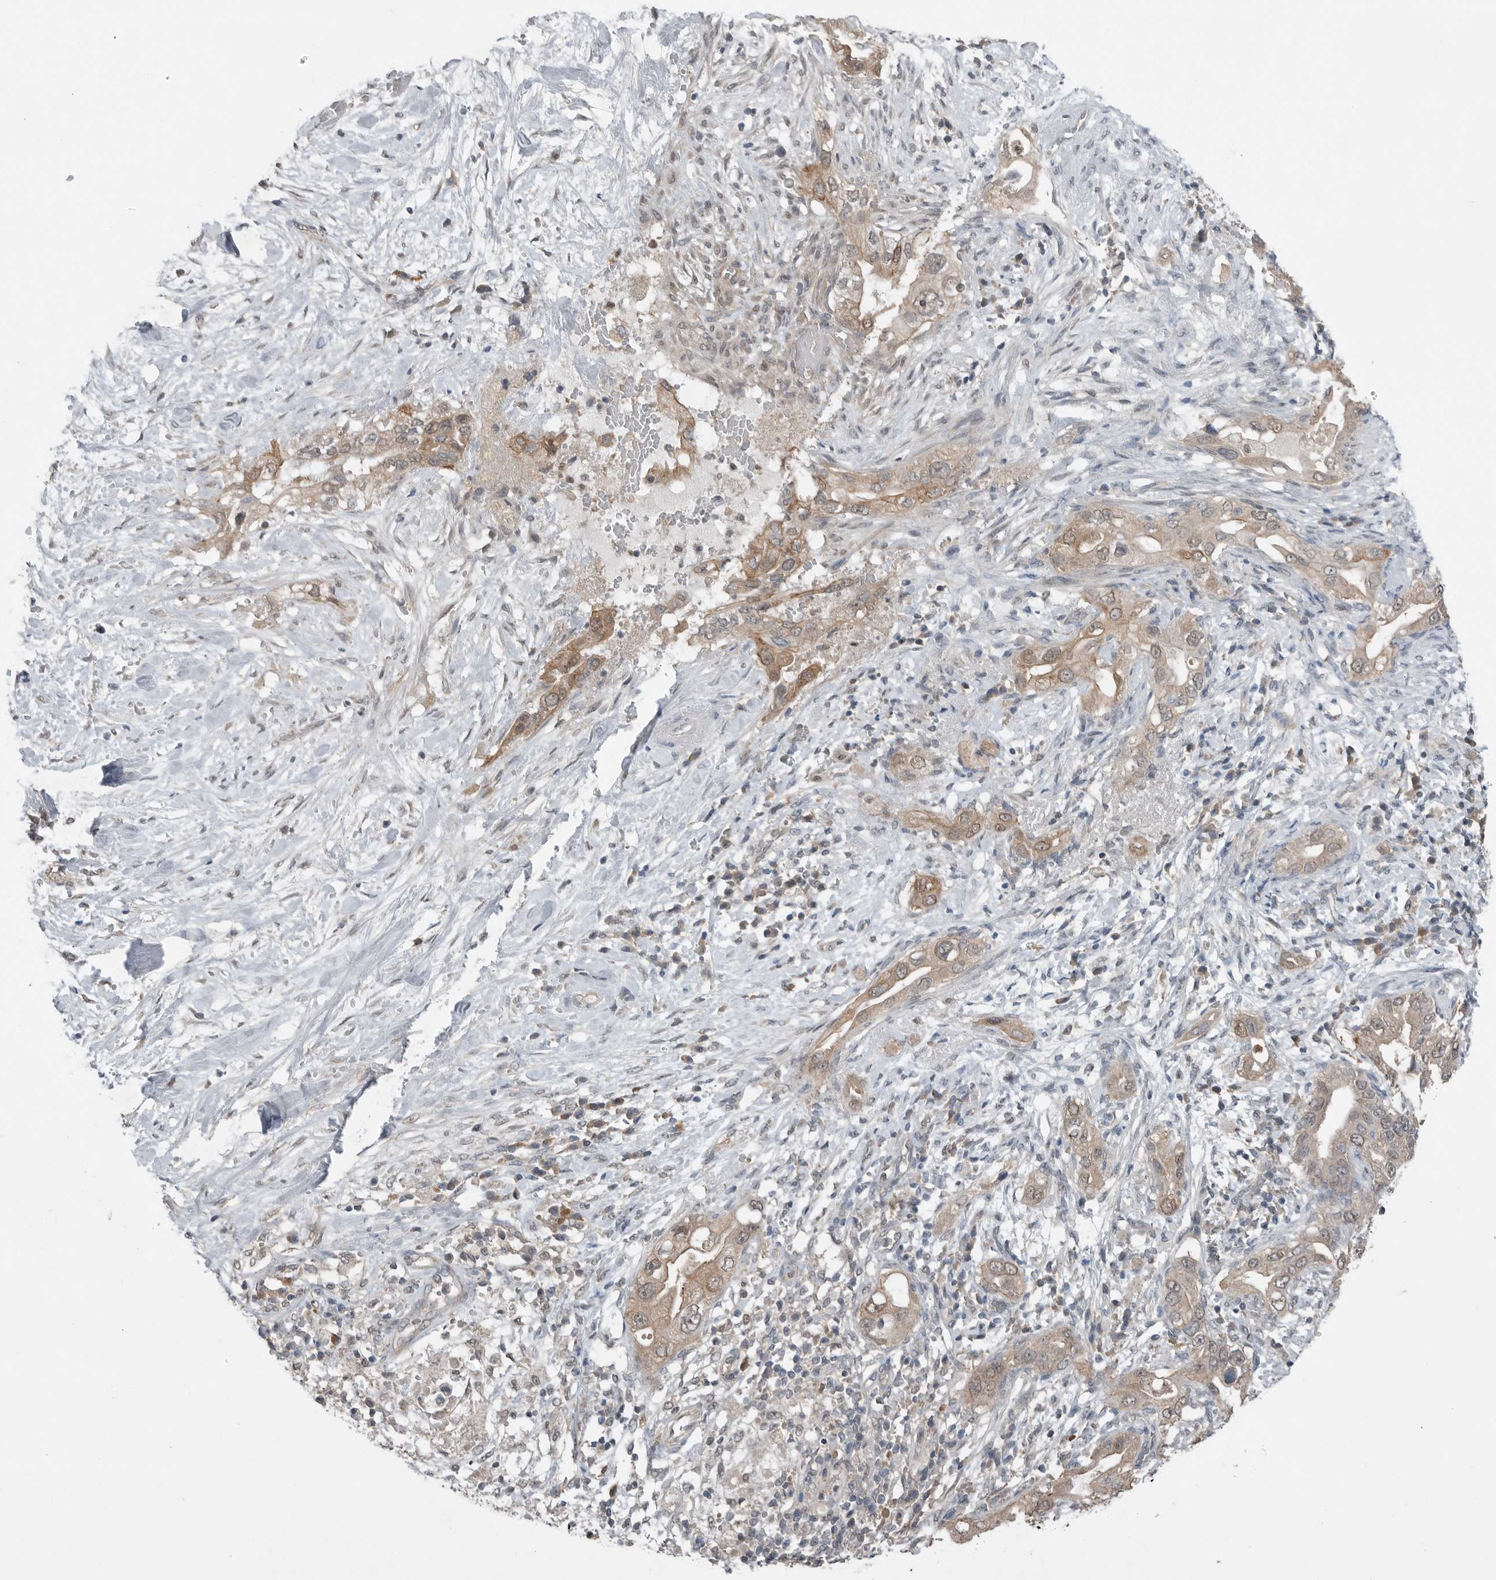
{"staining": {"intensity": "weak", "quantity": ">75%", "location": "cytoplasmic/membranous,nuclear"}, "tissue": "pancreatic cancer", "cell_type": "Tumor cells", "image_type": "cancer", "snomed": [{"axis": "morphology", "description": "Inflammation, NOS"}, {"axis": "morphology", "description": "Adenocarcinoma, NOS"}, {"axis": "topography", "description": "Pancreas"}], "caption": "Weak cytoplasmic/membranous and nuclear protein staining is seen in about >75% of tumor cells in pancreatic cancer (adenocarcinoma).", "gene": "MFAP3L", "patient": {"sex": "female", "age": 56}}